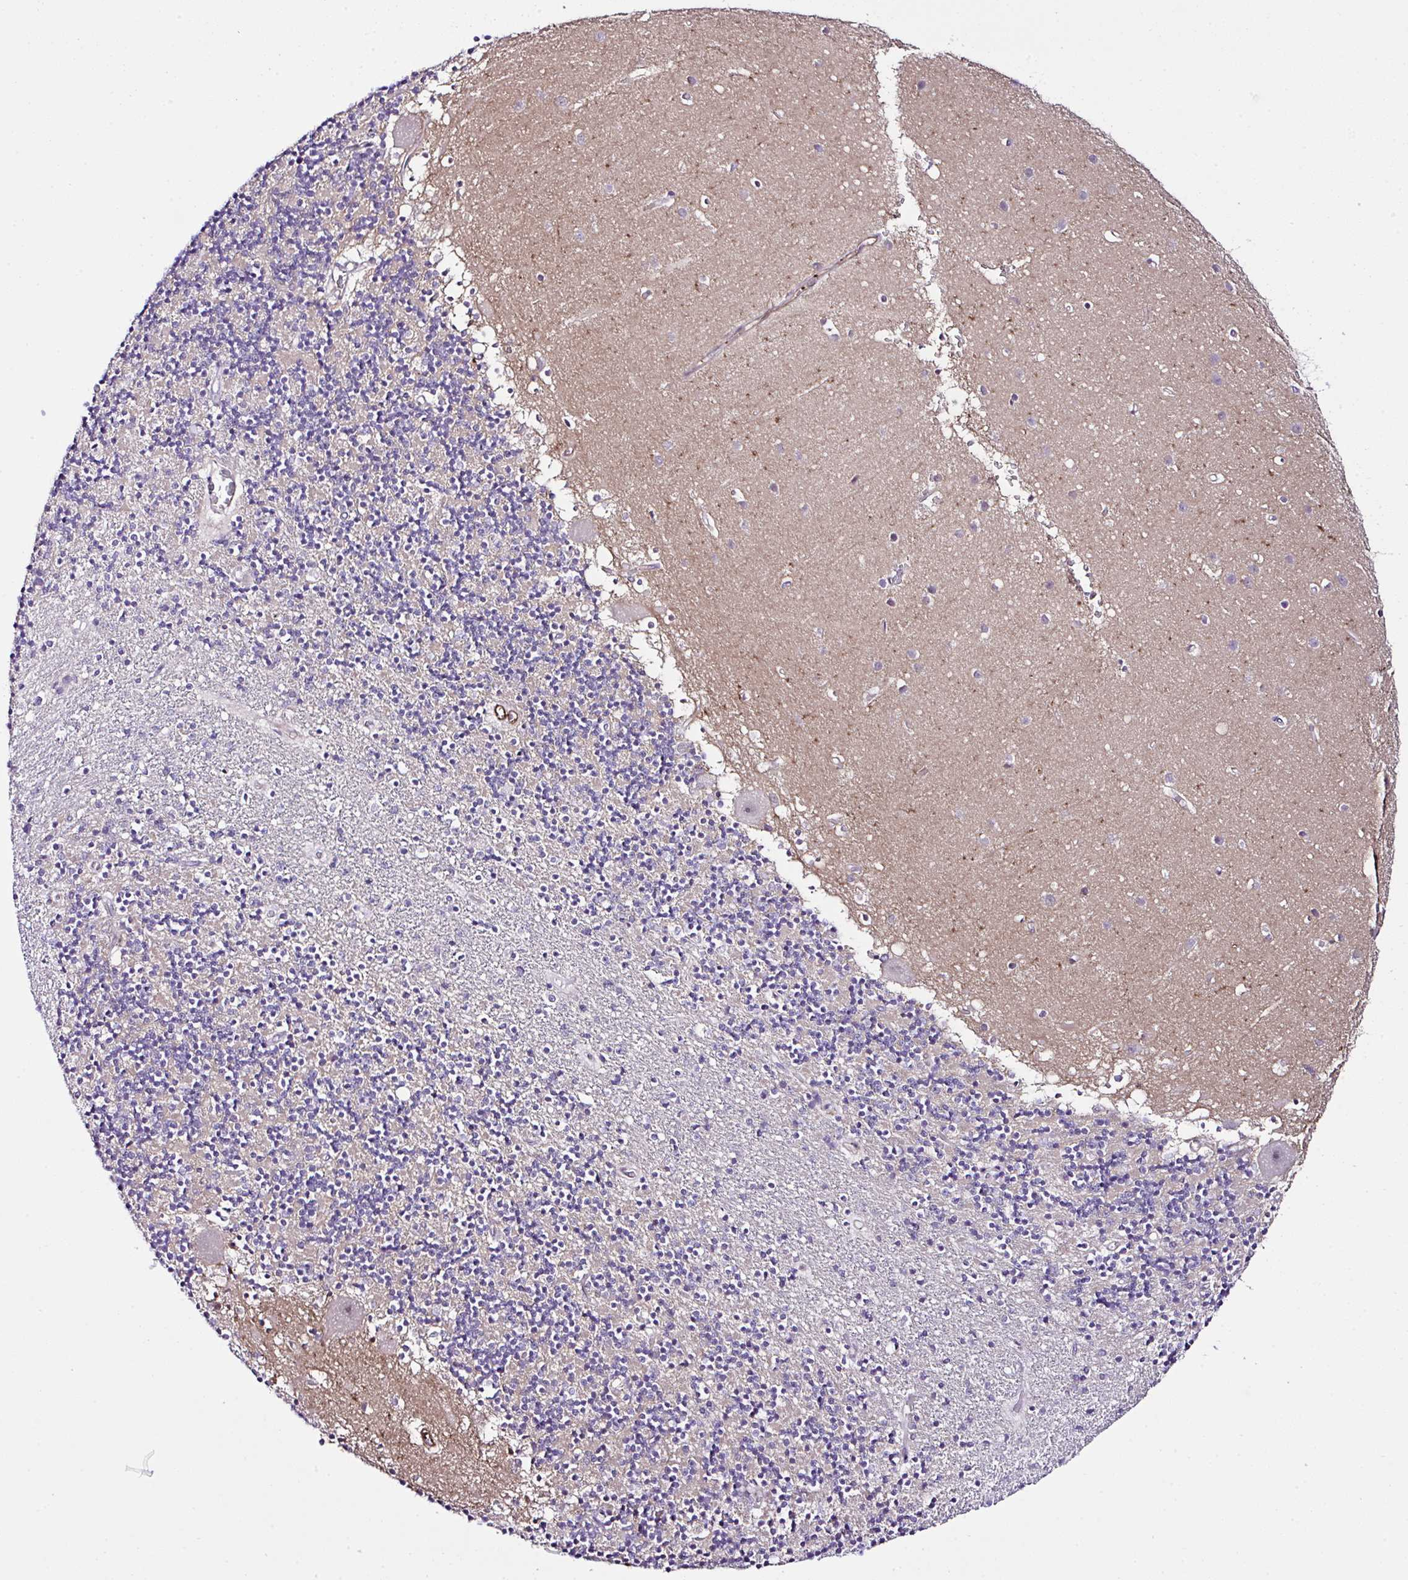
{"staining": {"intensity": "negative", "quantity": "none", "location": "none"}, "tissue": "cerebellum", "cell_type": "Cells in granular layer", "image_type": "normal", "snomed": [{"axis": "morphology", "description": "Normal tissue, NOS"}, {"axis": "topography", "description": "Cerebellum"}], "caption": "Protein analysis of benign cerebellum shows no significant staining in cells in granular layer.", "gene": "FBXO34", "patient": {"sex": "male", "age": 54}}